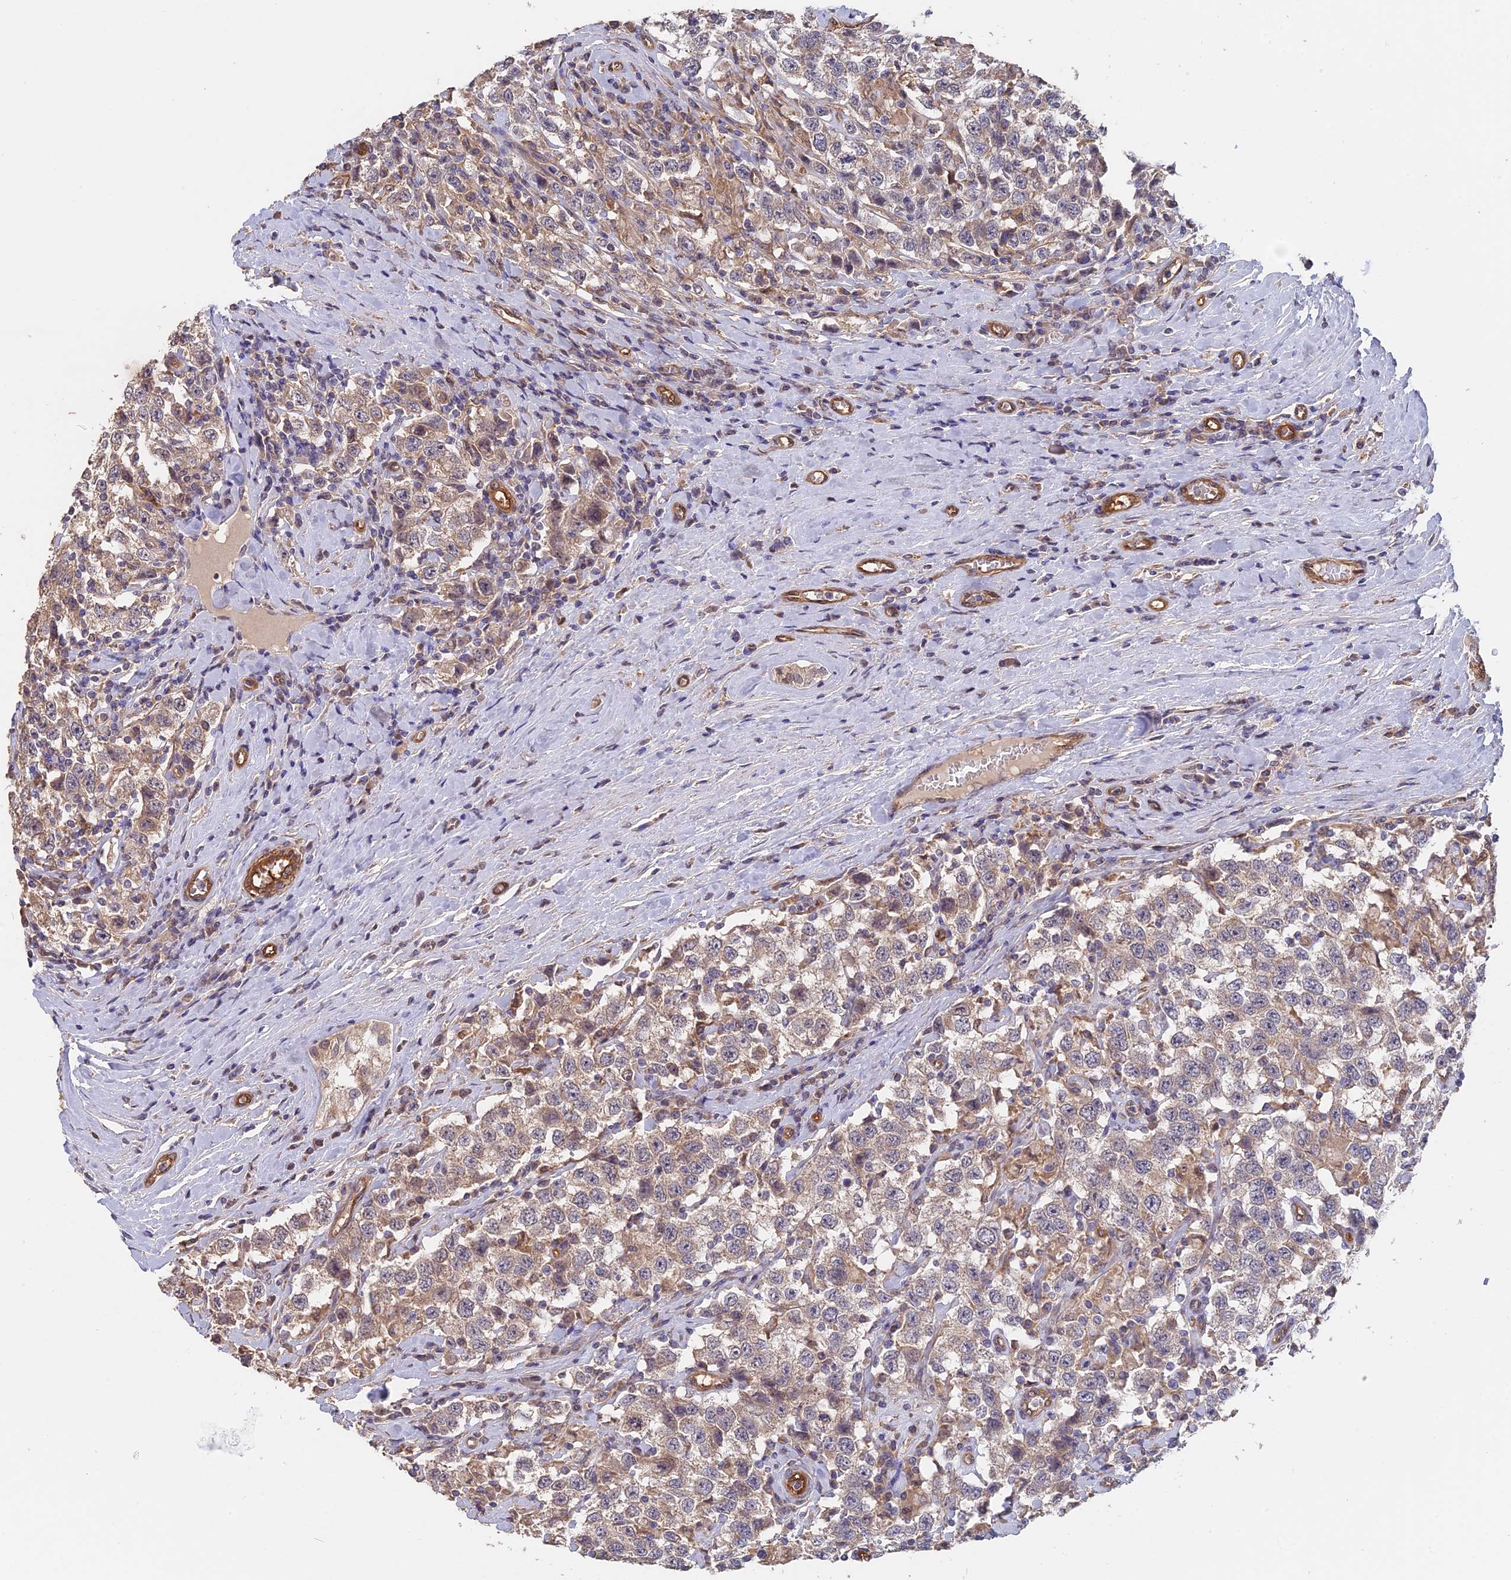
{"staining": {"intensity": "weak", "quantity": "<25%", "location": "cytoplasmic/membranous"}, "tissue": "testis cancer", "cell_type": "Tumor cells", "image_type": "cancer", "snomed": [{"axis": "morphology", "description": "Seminoma, NOS"}, {"axis": "topography", "description": "Testis"}], "caption": "There is no significant staining in tumor cells of testis cancer (seminoma).", "gene": "SAC3D1", "patient": {"sex": "male", "age": 41}}